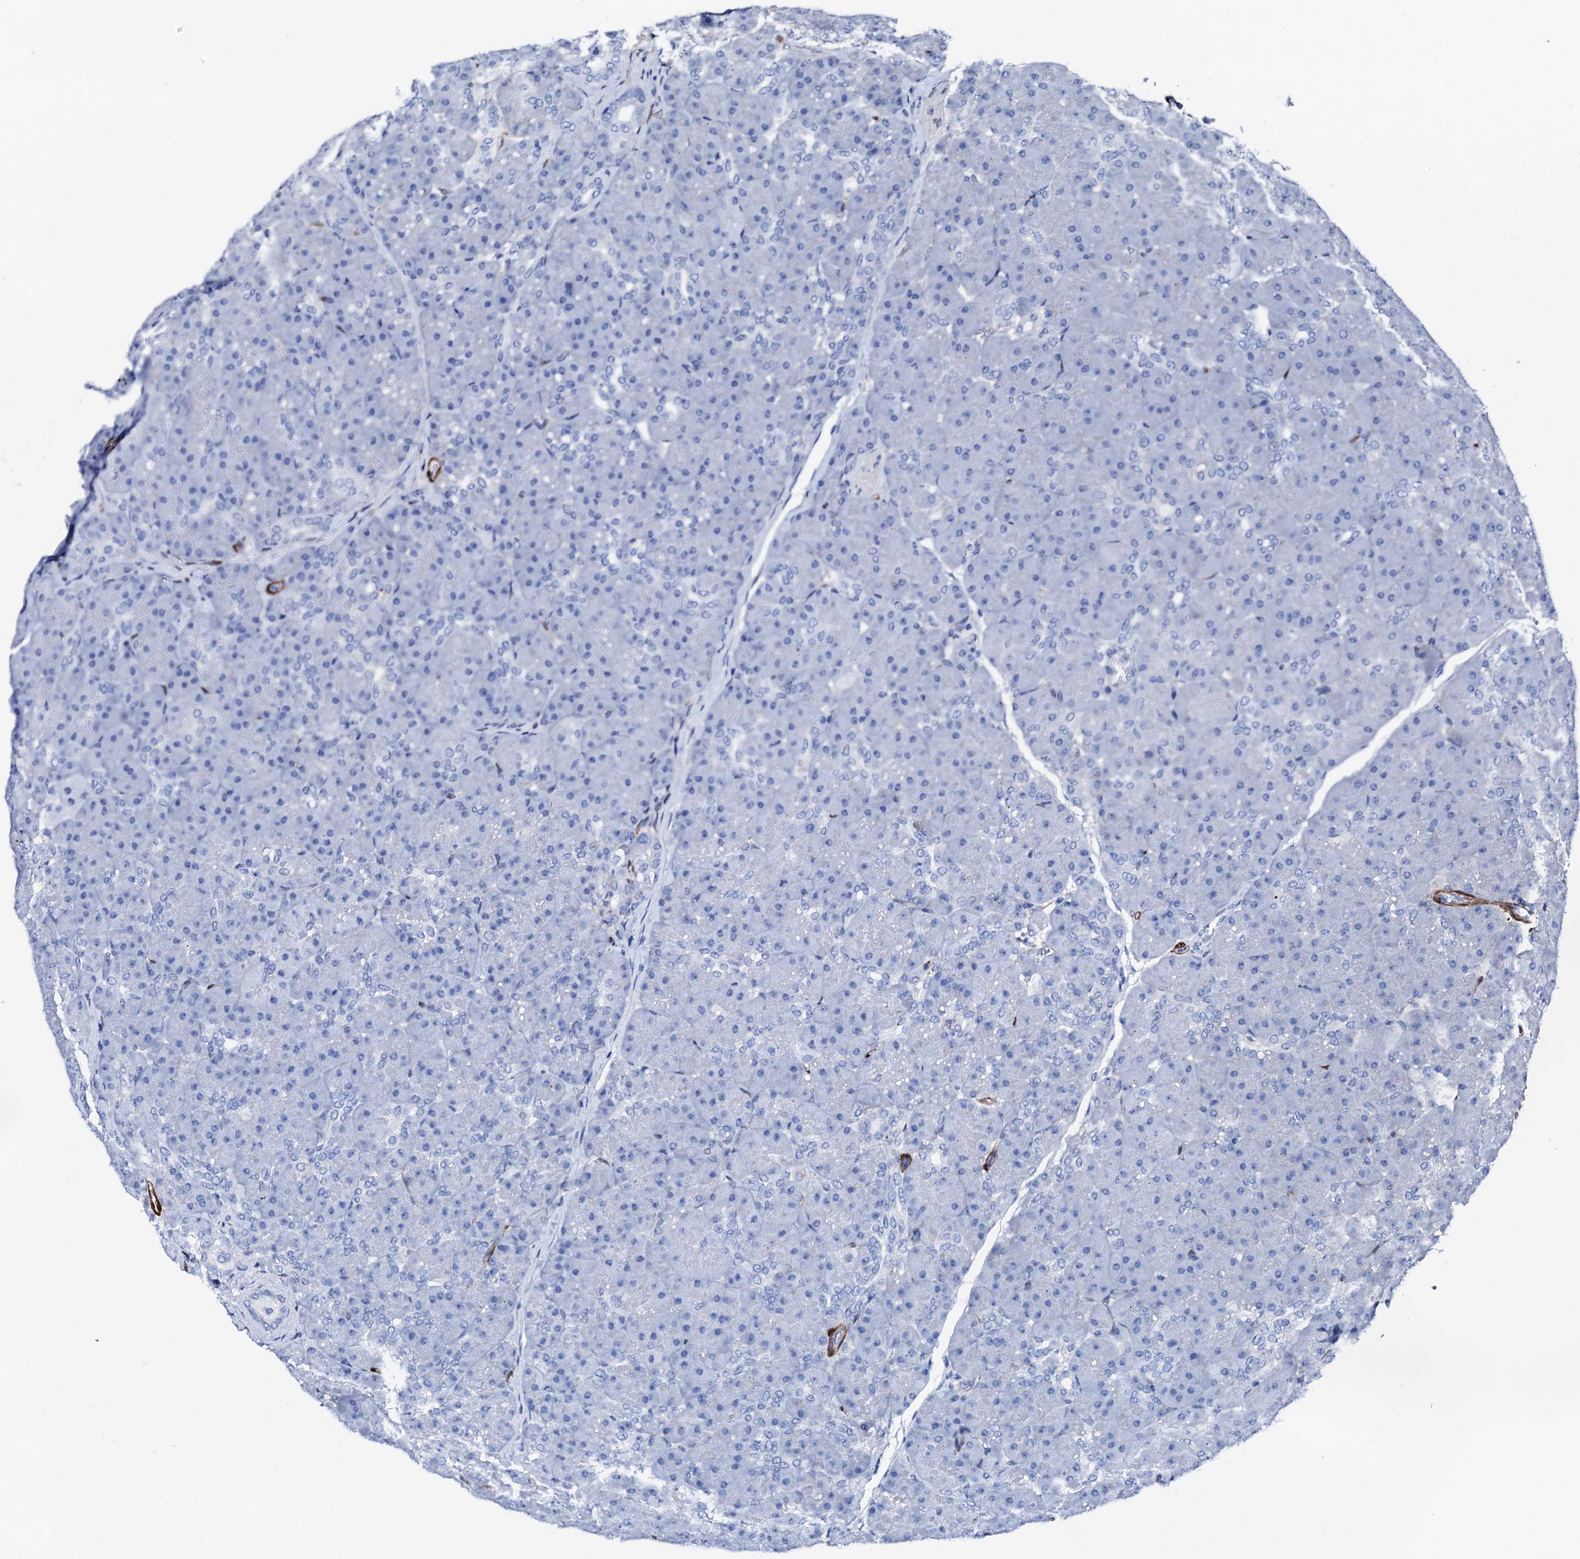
{"staining": {"intensity": "negative", "quantity": "none", "location": "none"}, "tissue": "pancreas", "cell_type": "Exocrine glandular cells", "image_type": "normal", "snomed": [{"axis": "morphology", "description": "Normal tissue, NOS"}, {"axis": "topography", "description": "Pancreas"}], "caption": "There is no significant positivity in exocrine glandular cells of pancreas.", "gene": "NRIP2", "patient": {"sex": "male", "age": 66}}